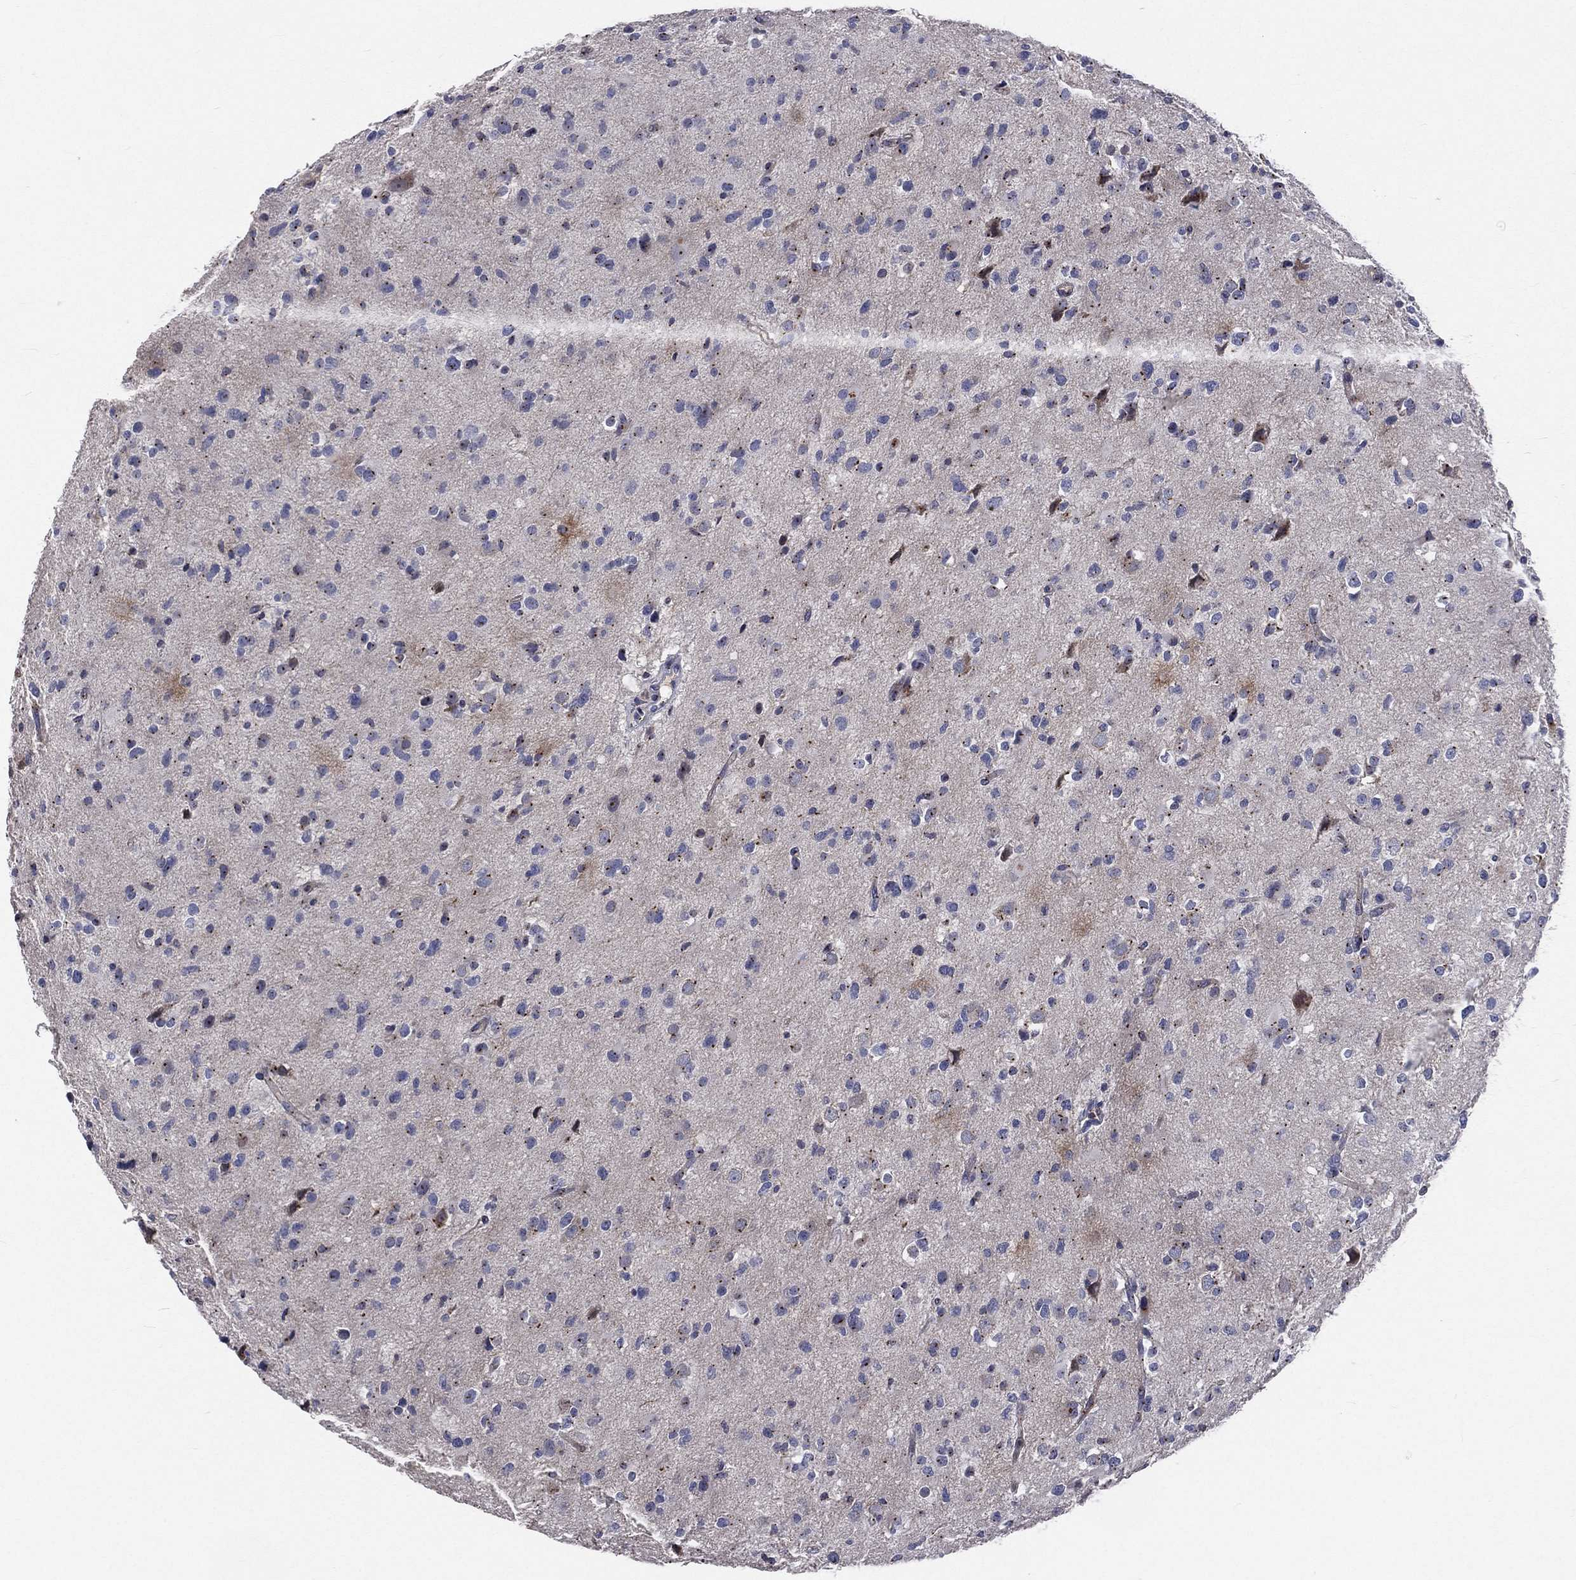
{"staining": {"intensity": "moderate", "quantity": "<25%", "location": "cytoplasmic/membranous"}, "tissue": "glioma", "cell_type": "Tumor cells", "image_type": "cancer", "snomed": [{"axis": "morphology", "description": "Glioma, malignant, Low grade"}, {"axis": "topography", "description": "Brain"}], "caption": "High-power microscopy captured an immunohistochemistry (IHC) micrograph of glioma, revealing moderate cytoplasmic/membranous expression in approximately <25% of tumor cells.", "gene": "CROCC", "patient": {"sex": "female", "age": 32}}